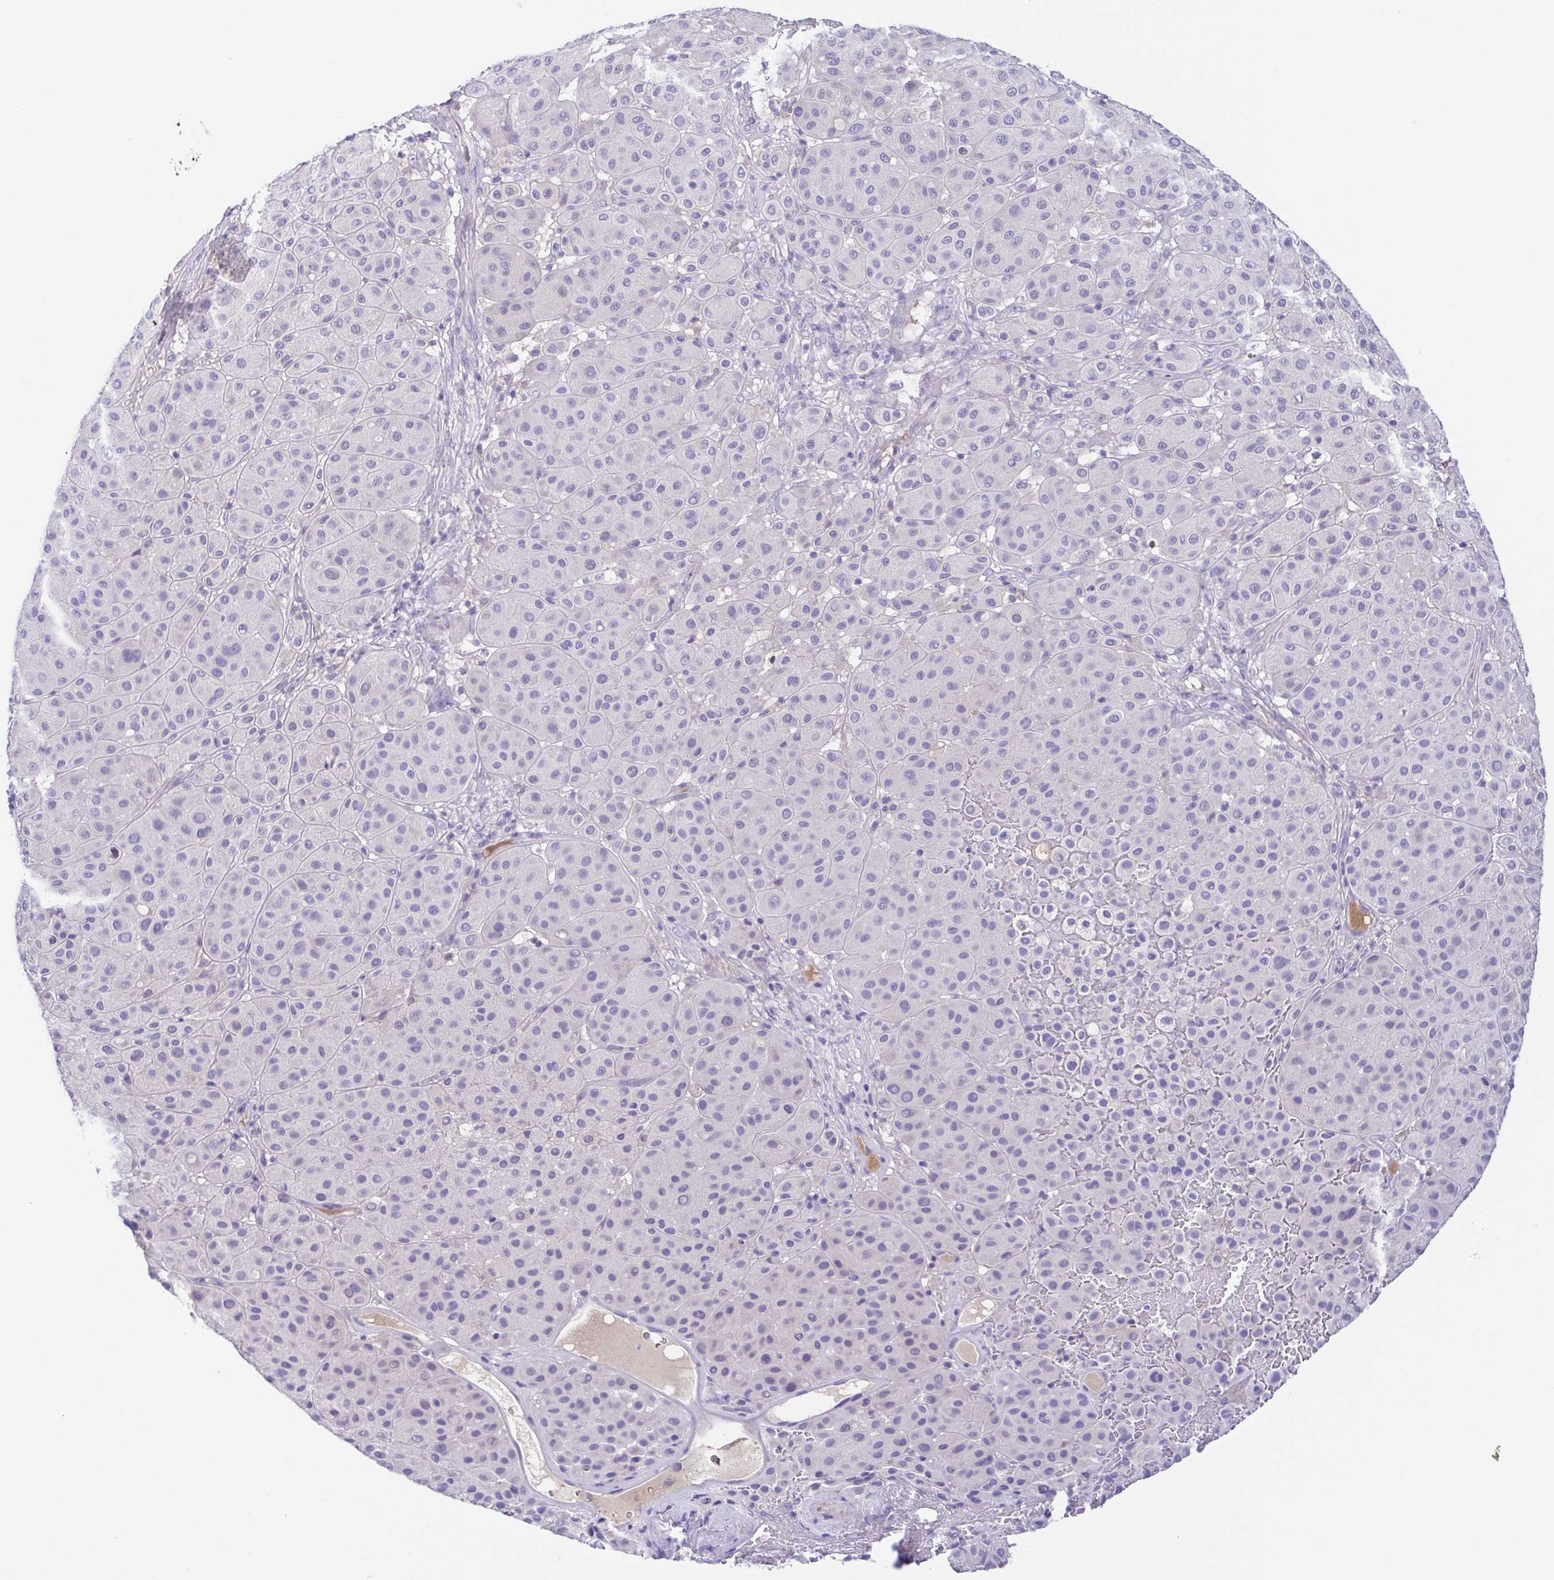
{"staining": {"intensity": "negative", "quantity": "none", "location": "none"}, "tissue": "melanoma", "cell_type": "Tumor cells", "image_type": "cancer", "snomed": [{"axis": "morphology", "description": "Malignant melanoma, Metastatic site"}, {"axis": "topography", "description": "Smooth muscle"}], "caption": "Immunohistochemistry image of neoplastic tissue: malignant melanoma (metastatic site) stained with DAB shows no significant protein positivity in tumor cells. (Brightfield microscopy of DAB IHC at high magnification).", "gene": "A1BG", "patient": {"sex": "male", "age": 41}}